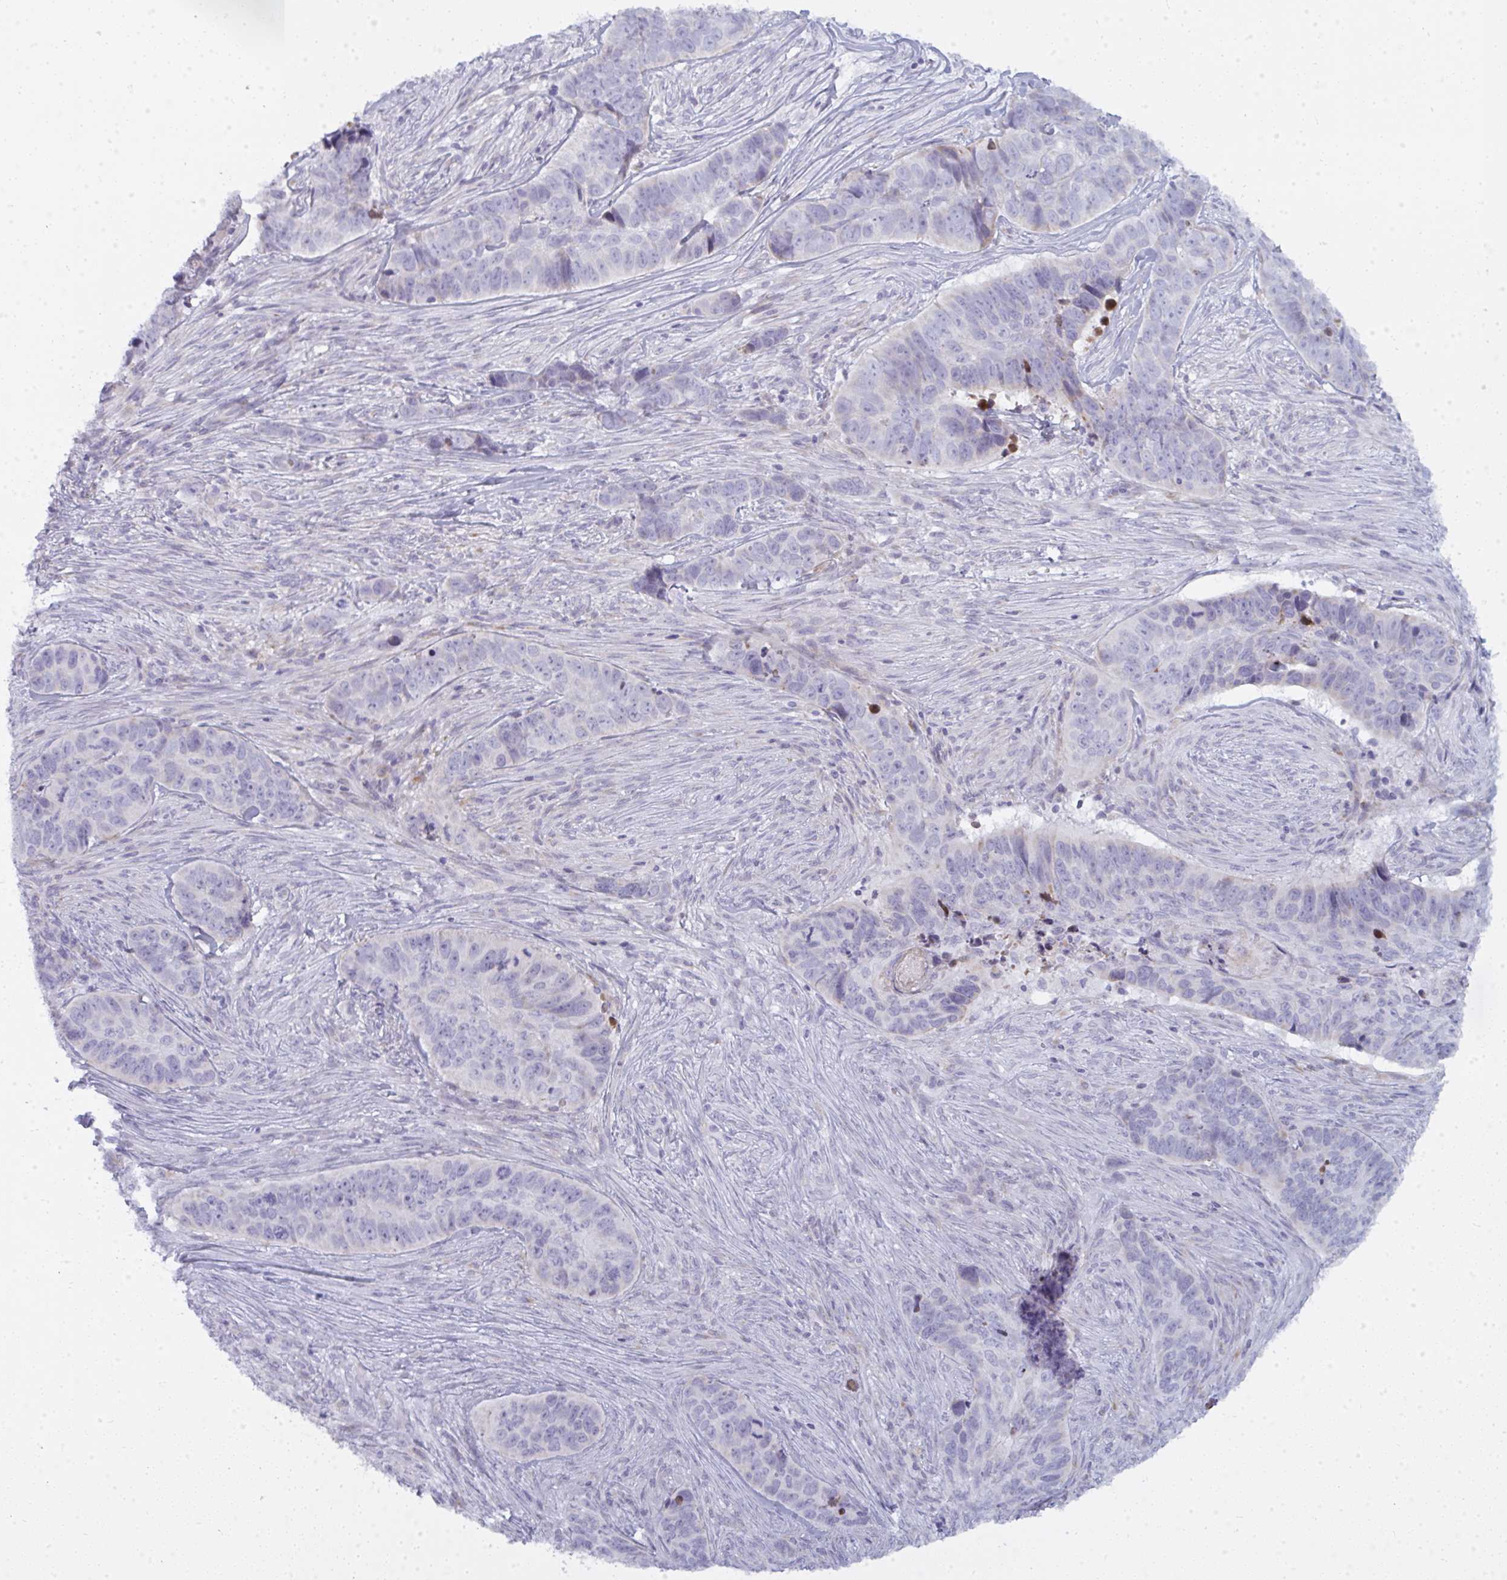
{"staining": {"intensity": "negative", "quantity": "none", "location": "none"}, "tissue": "skin cancer", "cell_type": "Tumor cells", "image_type": "cancer", "snomed": [{"axis": "morphology", "description": "Basal cell carcinoma"}, {"axis": "topography", "description": "Skin"}], "caption": "Immunohistochemical staining of skin basal cell carcinoma exhibits no significant expression in tumor cells.", "gene": "ATG9A", "patient": {"sex": "female", "age": 82}}